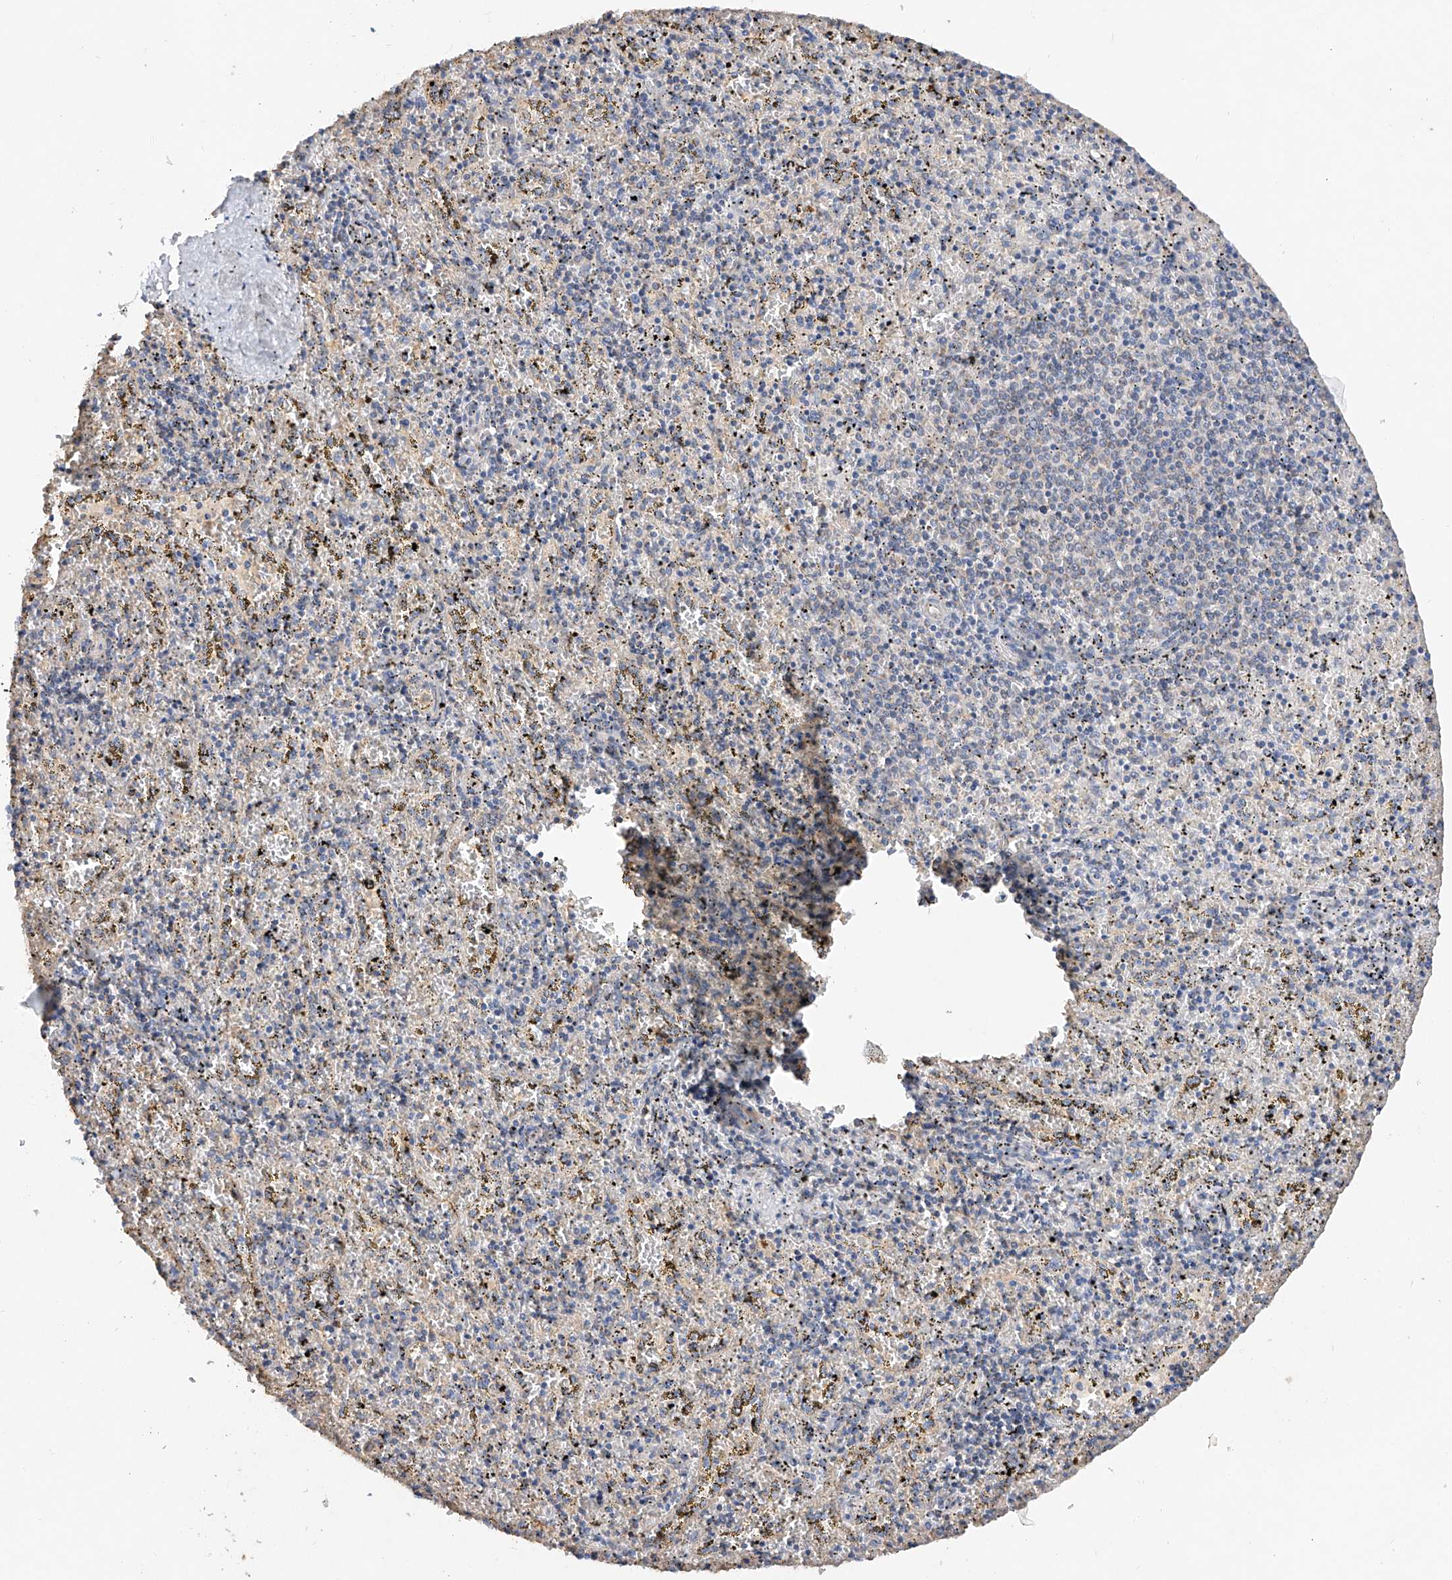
{"staining": {"intensity": "negative", "quantity": "none", "location": "none"}, "tissue": "spleen", "cell_type": "Cells in red pulp", "image_type": "normal", "snomed": [{"axis": "morphology", "description": "Normal tissue, NOS"}, {"axis": "topography", "description": "Spleen"}], "caption": "Spleen stained for a protein using immunohistochemistry (IHC) demonstrates no positivity cells in red pulp.", "gene": "AMD1", "patient": {"sex": "male", "age": 11}}